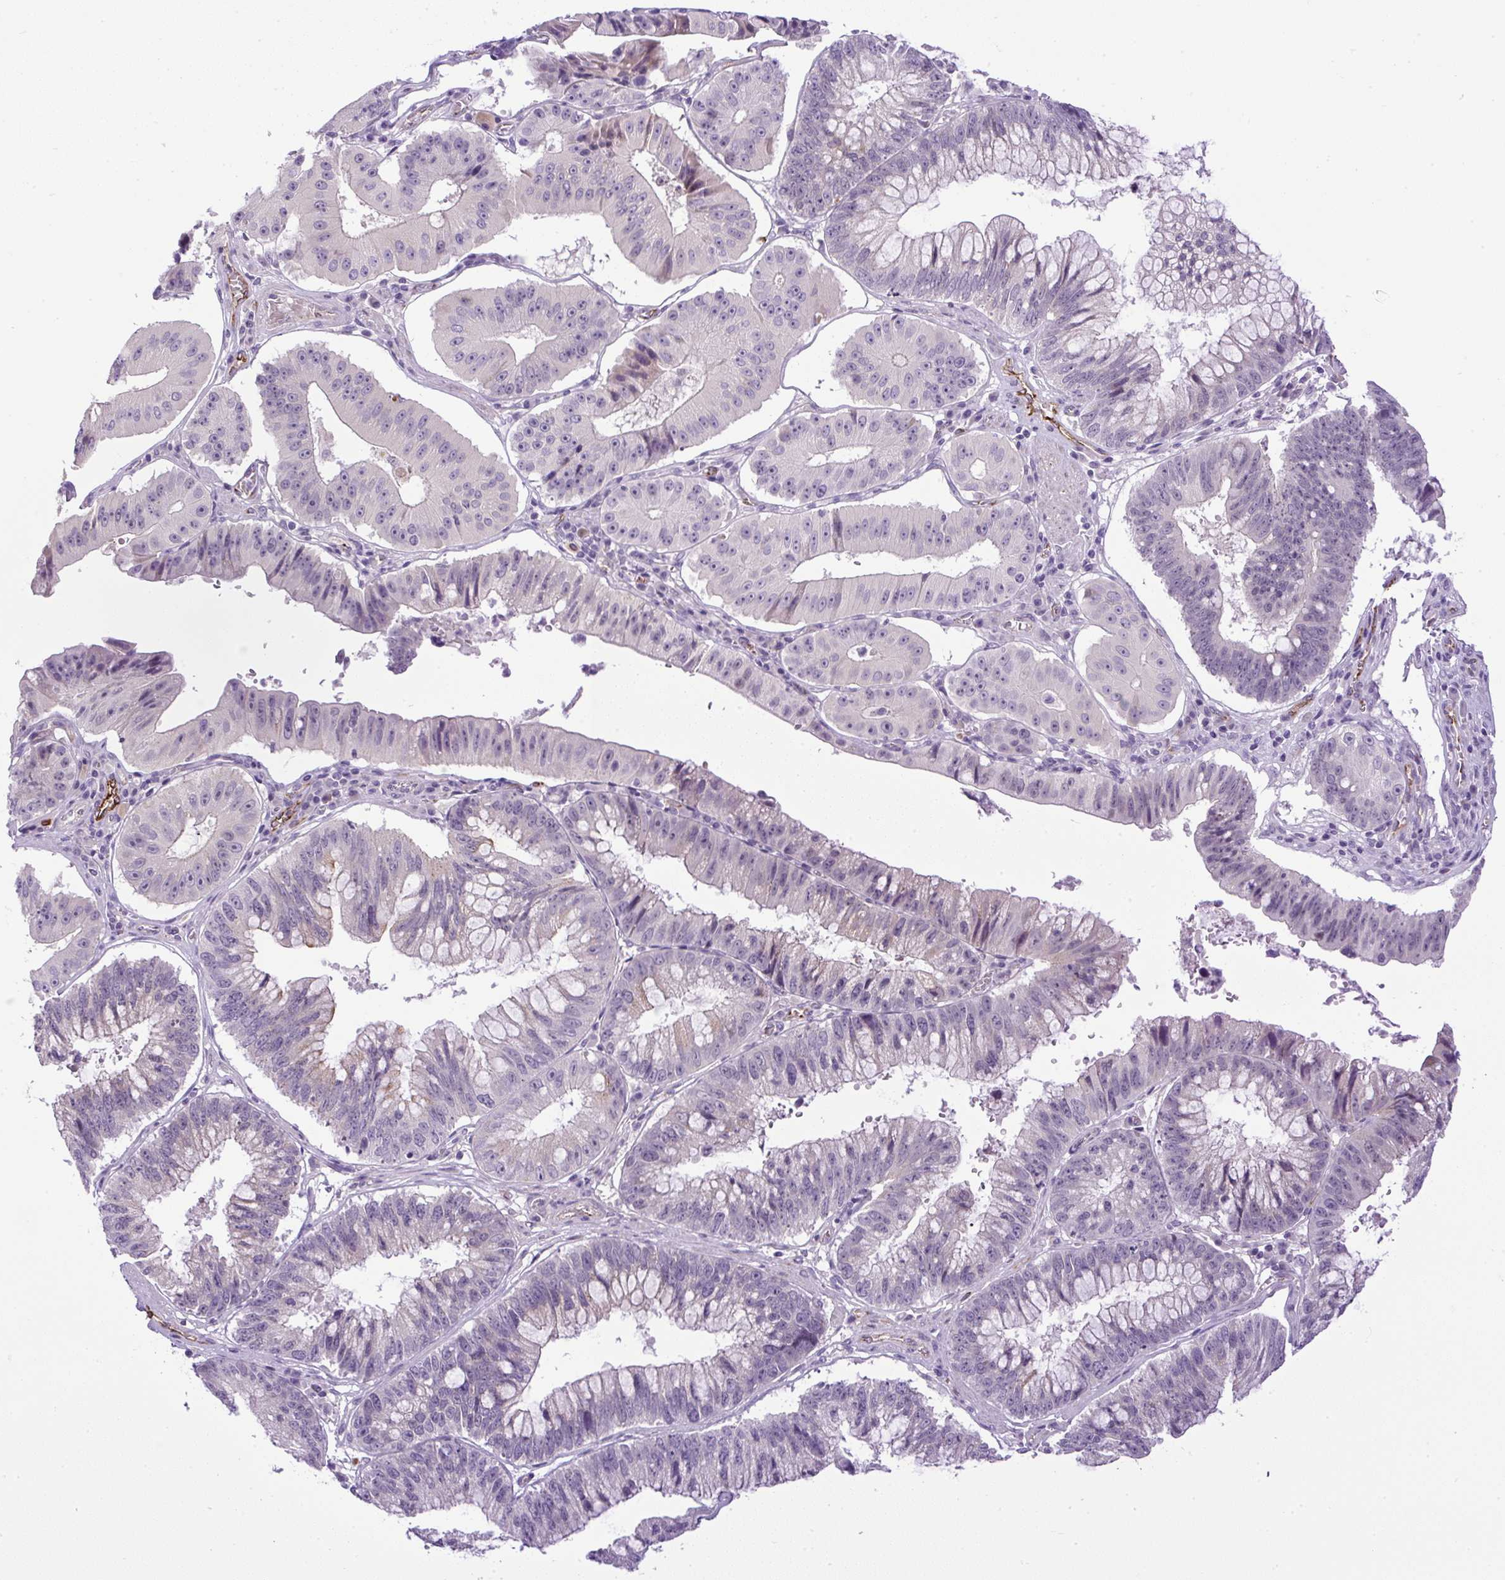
{"staining": {"intensity": "negative", "quantity": "none", "location": "none"}, "tissue": "stomach cancer", "cell_type": "Tumor cells", "image_type": "cancer", "snomed": [{"axis": "morphology", "description": "Adenocarcinoma, NOS"}, {"axis": "topography", "description": "Stomach"}], "caption": "Image shows no protein positivity in tumor cells of adenocarcinoma (stomach) tissue.", "gene": "LEFTY2", "patient": {"sex": "male", "age": 59}}